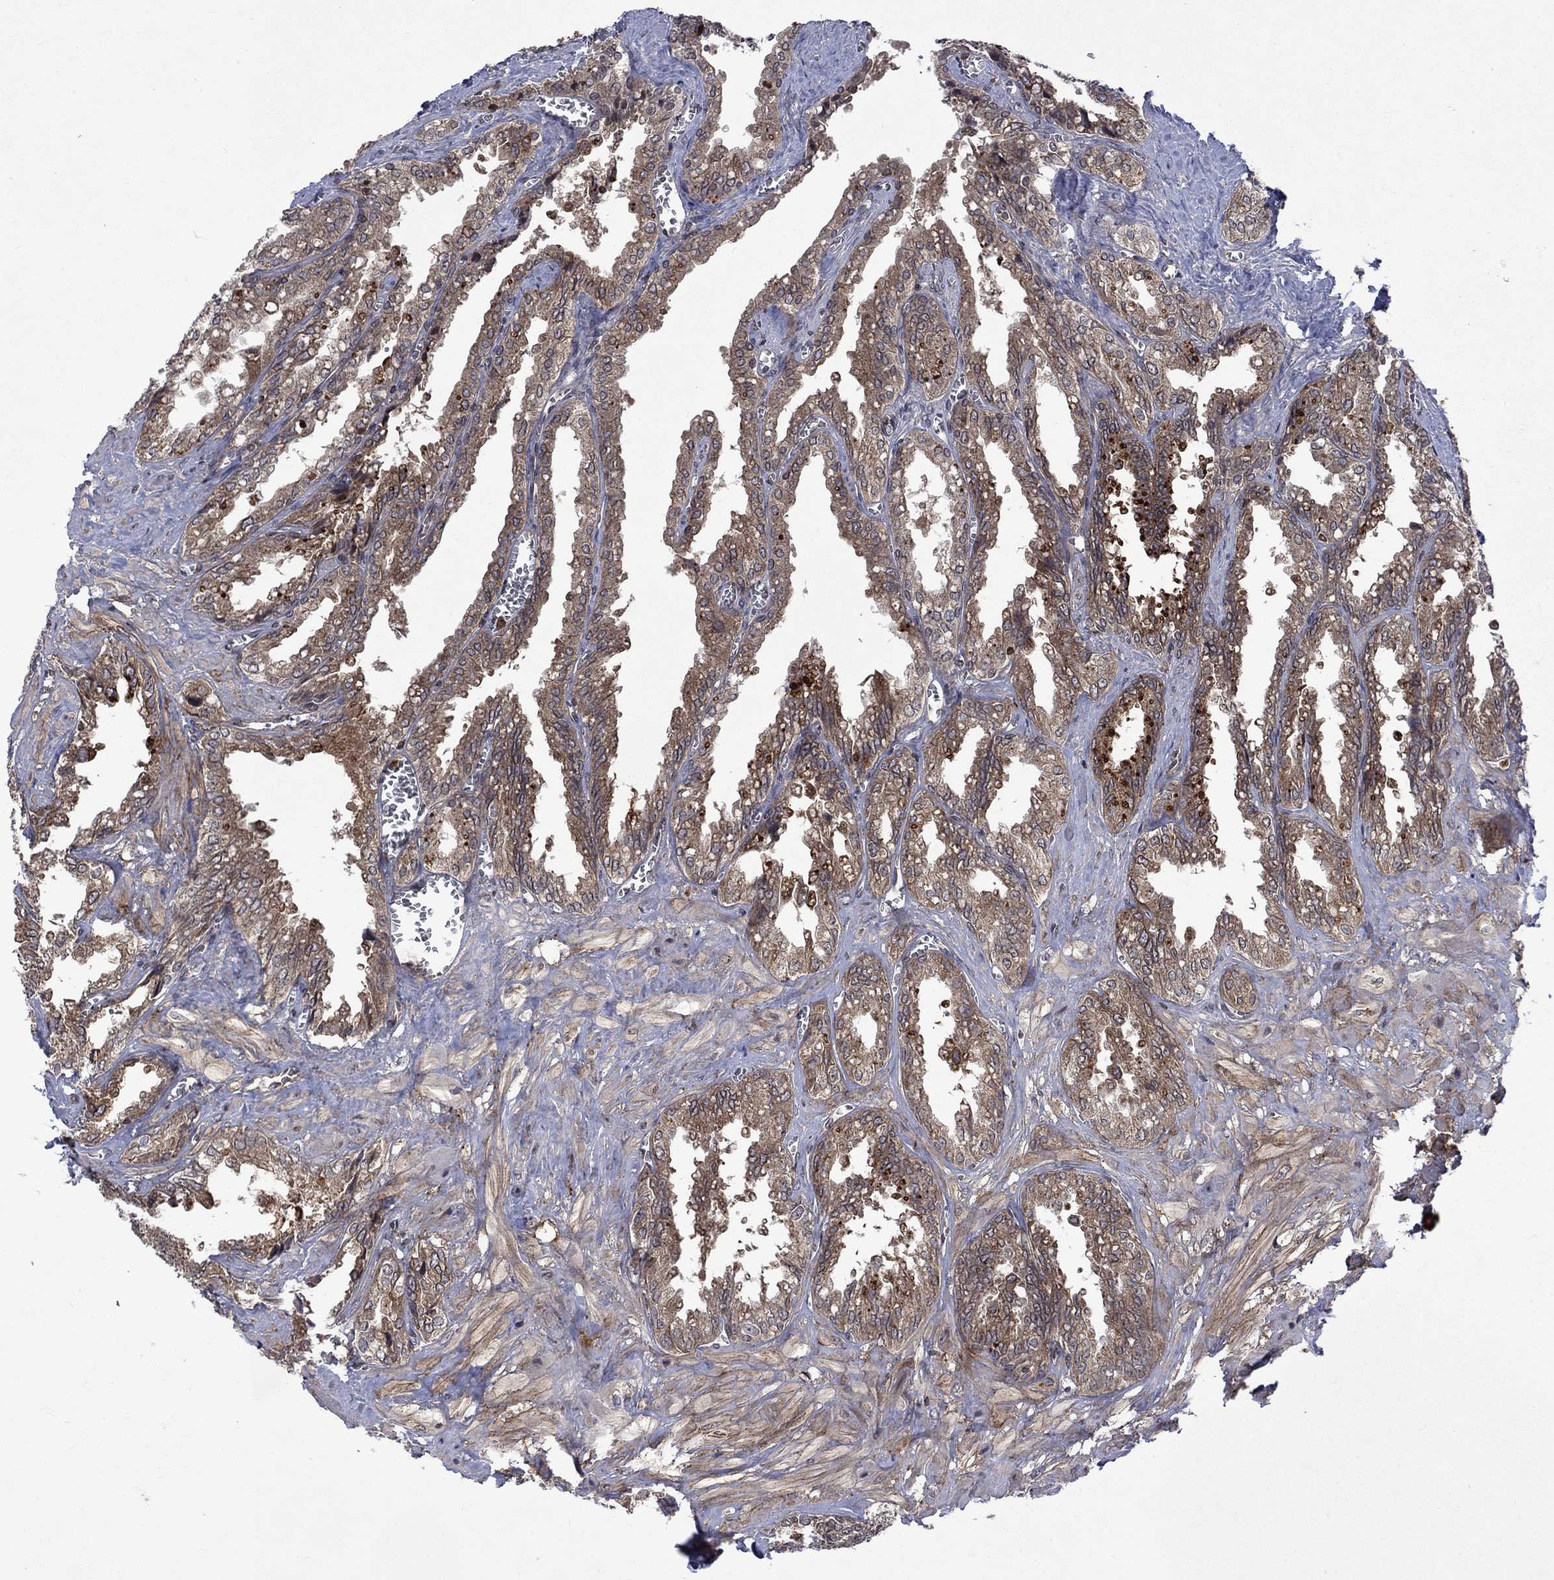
{"staining": {"intensity": "moderate", "quantity": ">75%", "location": "cytoplasmic/membranous"}, "tissue": "seminal vesicle", "cell_type": "Glandular cells", "image_type": "normal", "snomed": [{"axis": "morphology", "description": "Normal tissue, NOS"}, {"axis": "topography", "description": "Seminal veicle"}], "caption": "Approximately >75% of glandular cells in unremarkable seminal vesicle show moderate cytoplasmic/membranous protein expression as visualized by brown immunohistochemical staining.", "gene": "TMEM33", "patient": {"sex": "male", "age": 67}}